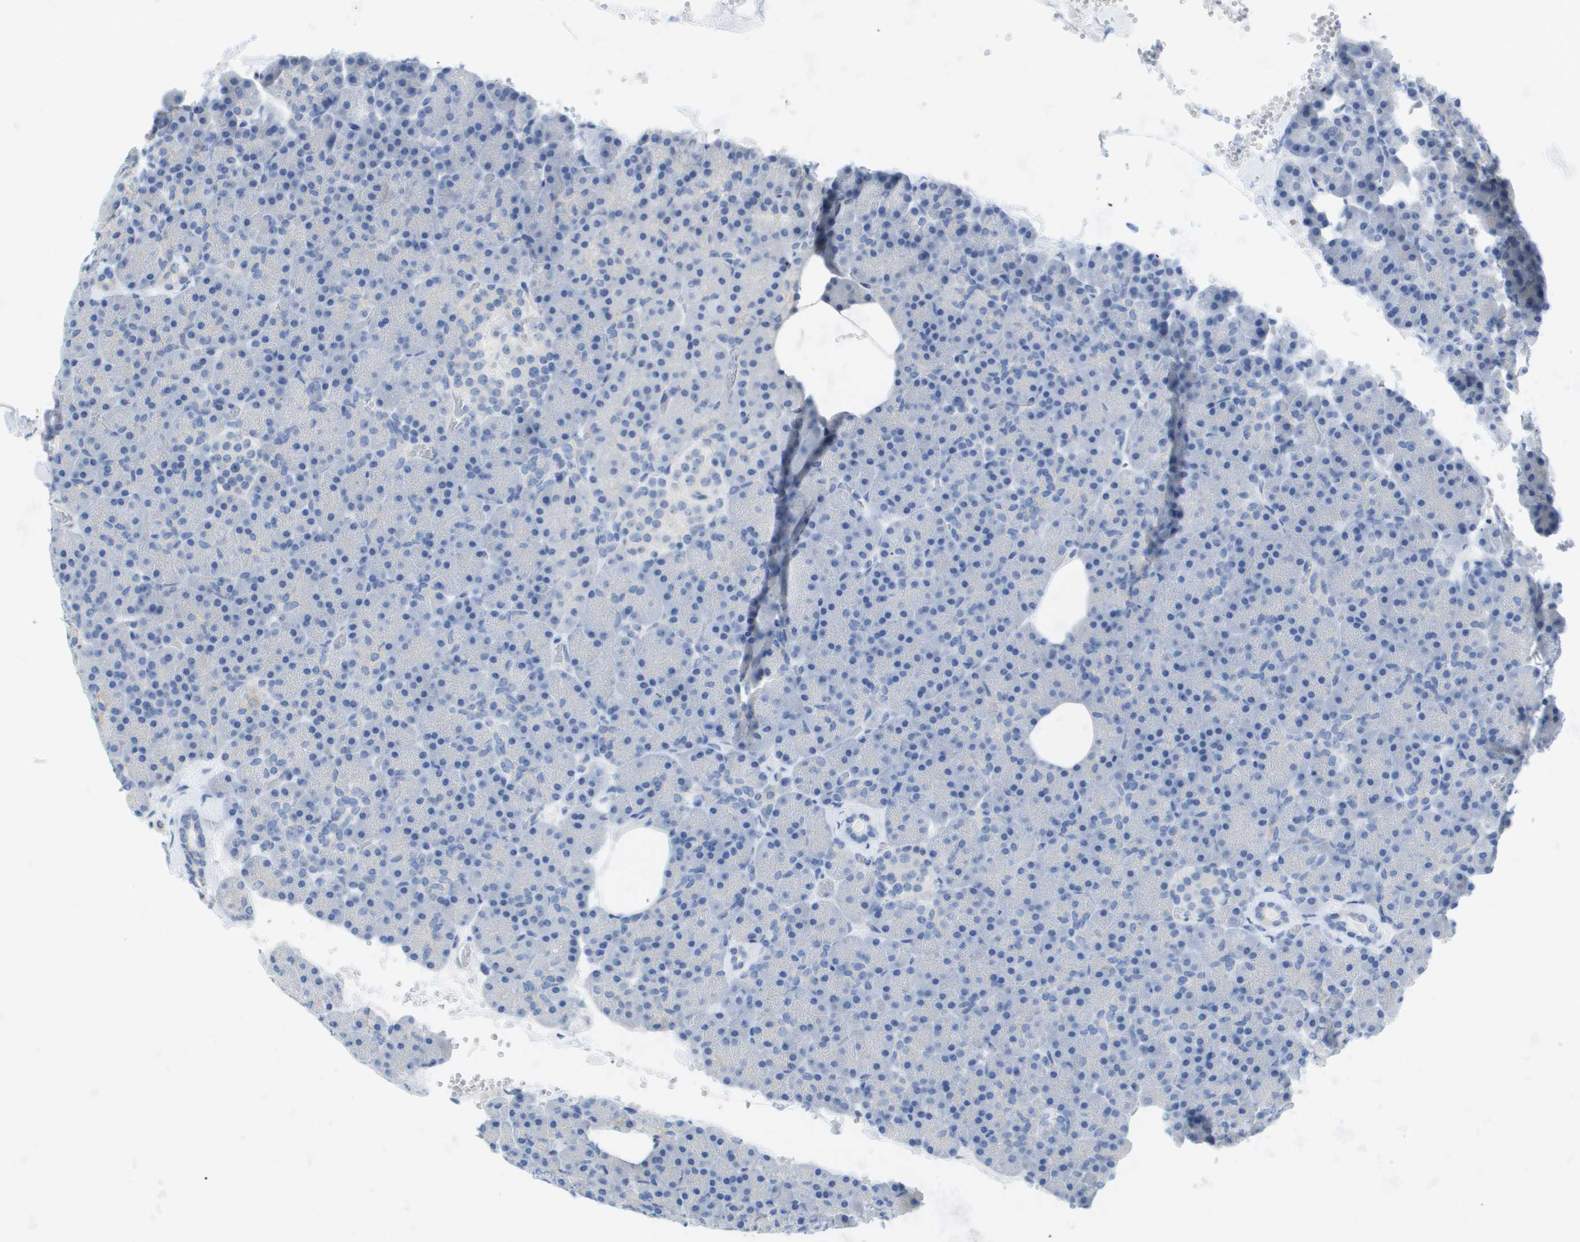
{"staining": {"intensity": "negative", "quantity": "none", "location": "none"}, "tissue": "pancreas", "cell_type": "Exocrine glandular cells", "image_type": "normal", "snomed": [{"axis": "morphology", "description": "Normal tissue, NOS"}, {"axis": "topography", "description": "Pancreas"}], "caption": "DAB immunohistochemical staining of unremarkable human pancreas demonstrates no significant staining in exocrine glandular cells.", "gene": "MYL3", "patient": {"sex": "female", "age": 35}}